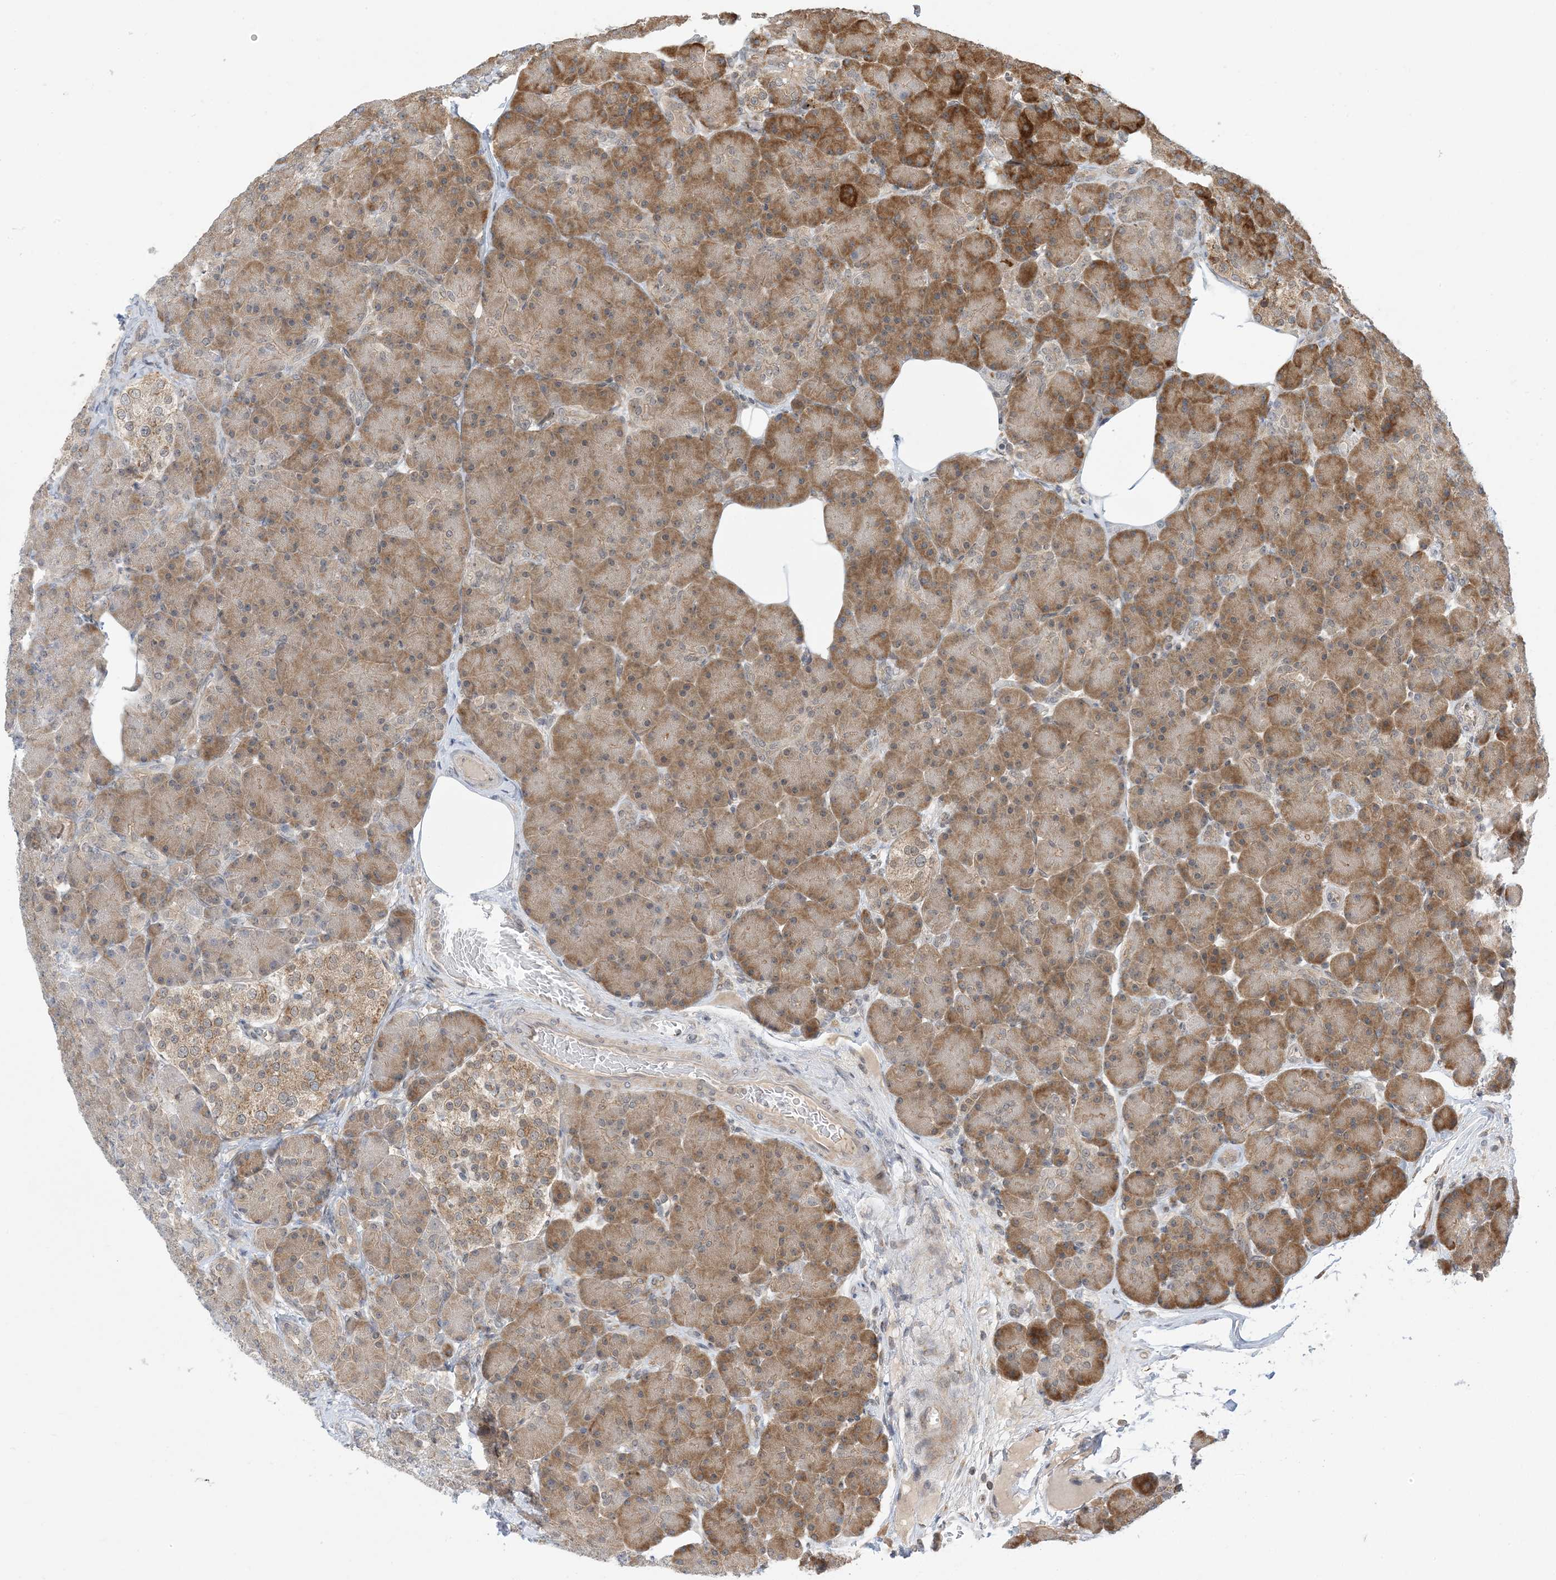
{"staining": {"intensity": "moderate", "quantity": ">75%", "location": "cytoplasmic/membranous"}, "tissue": "pancreas", "cell_type": "Exocrine glandular cells", "image_type": "normal", "snomed": [{"axis": "morphology", "description": "Normal tissue, NOS"}, {"axis": "topography", "description": "Pancreas"}], "caption": "An IHC image of unremarkable tissue is shown. Protein staining in brown labels moderate cytoplasmic/membranous positivity in pancreas within exocrine glandular cells.", "gene": "METTL21A", "patient": {"sex": "female", "age": 43}}